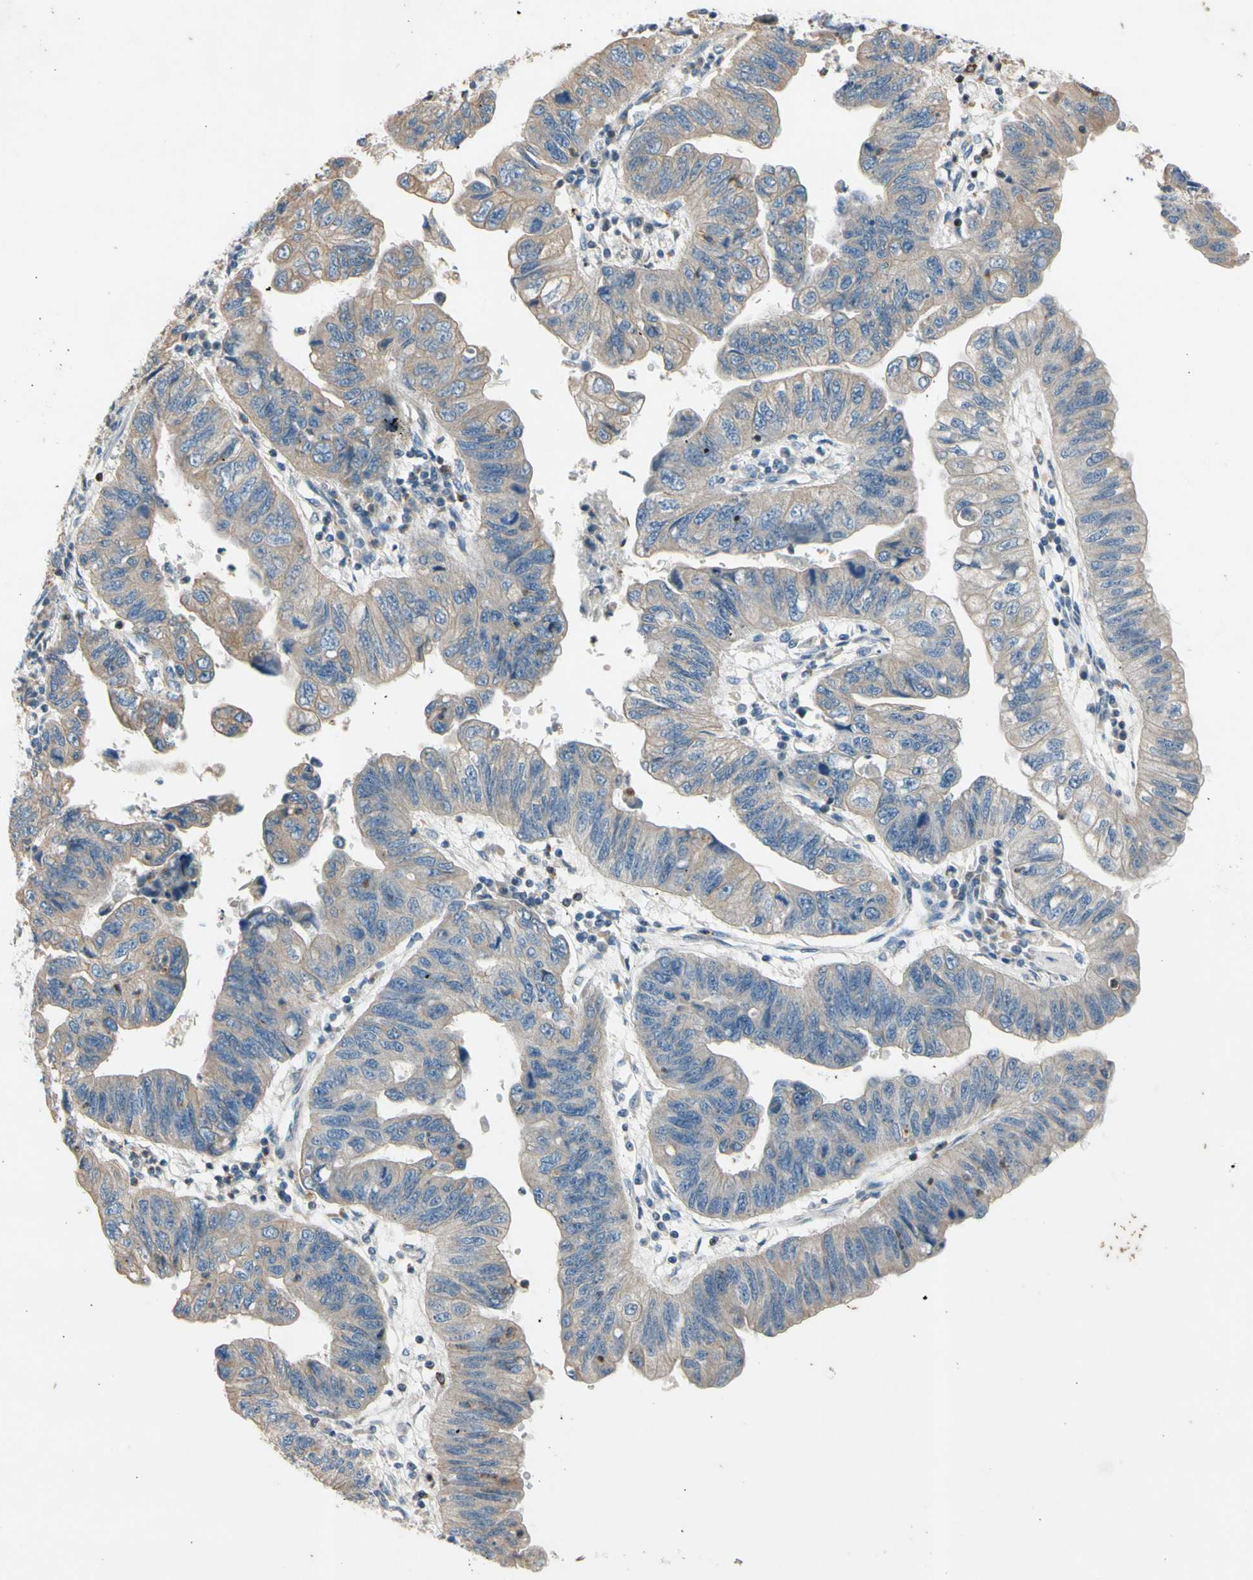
{"staining": {"intensity": "weak", "quantity": ">75%", "location": "cytoplasmic/membranous"}, "tissue": "stomach cancer", "cell_type": "Tumor cells", "image_type": "cancer", "snomed": [{"axis": "morphology", "description": "Adenocarcinoma, NOS"}, {"axis": "topography", "description": "Stomach"}], "caption": "Brown immunohistochemical staining in human stomach cancer shows weak cytoplasmic/membranous expression in about >75% of tumor cells.", "gene": "TBX21", "patient": {"sex": "male", "age": 59}}